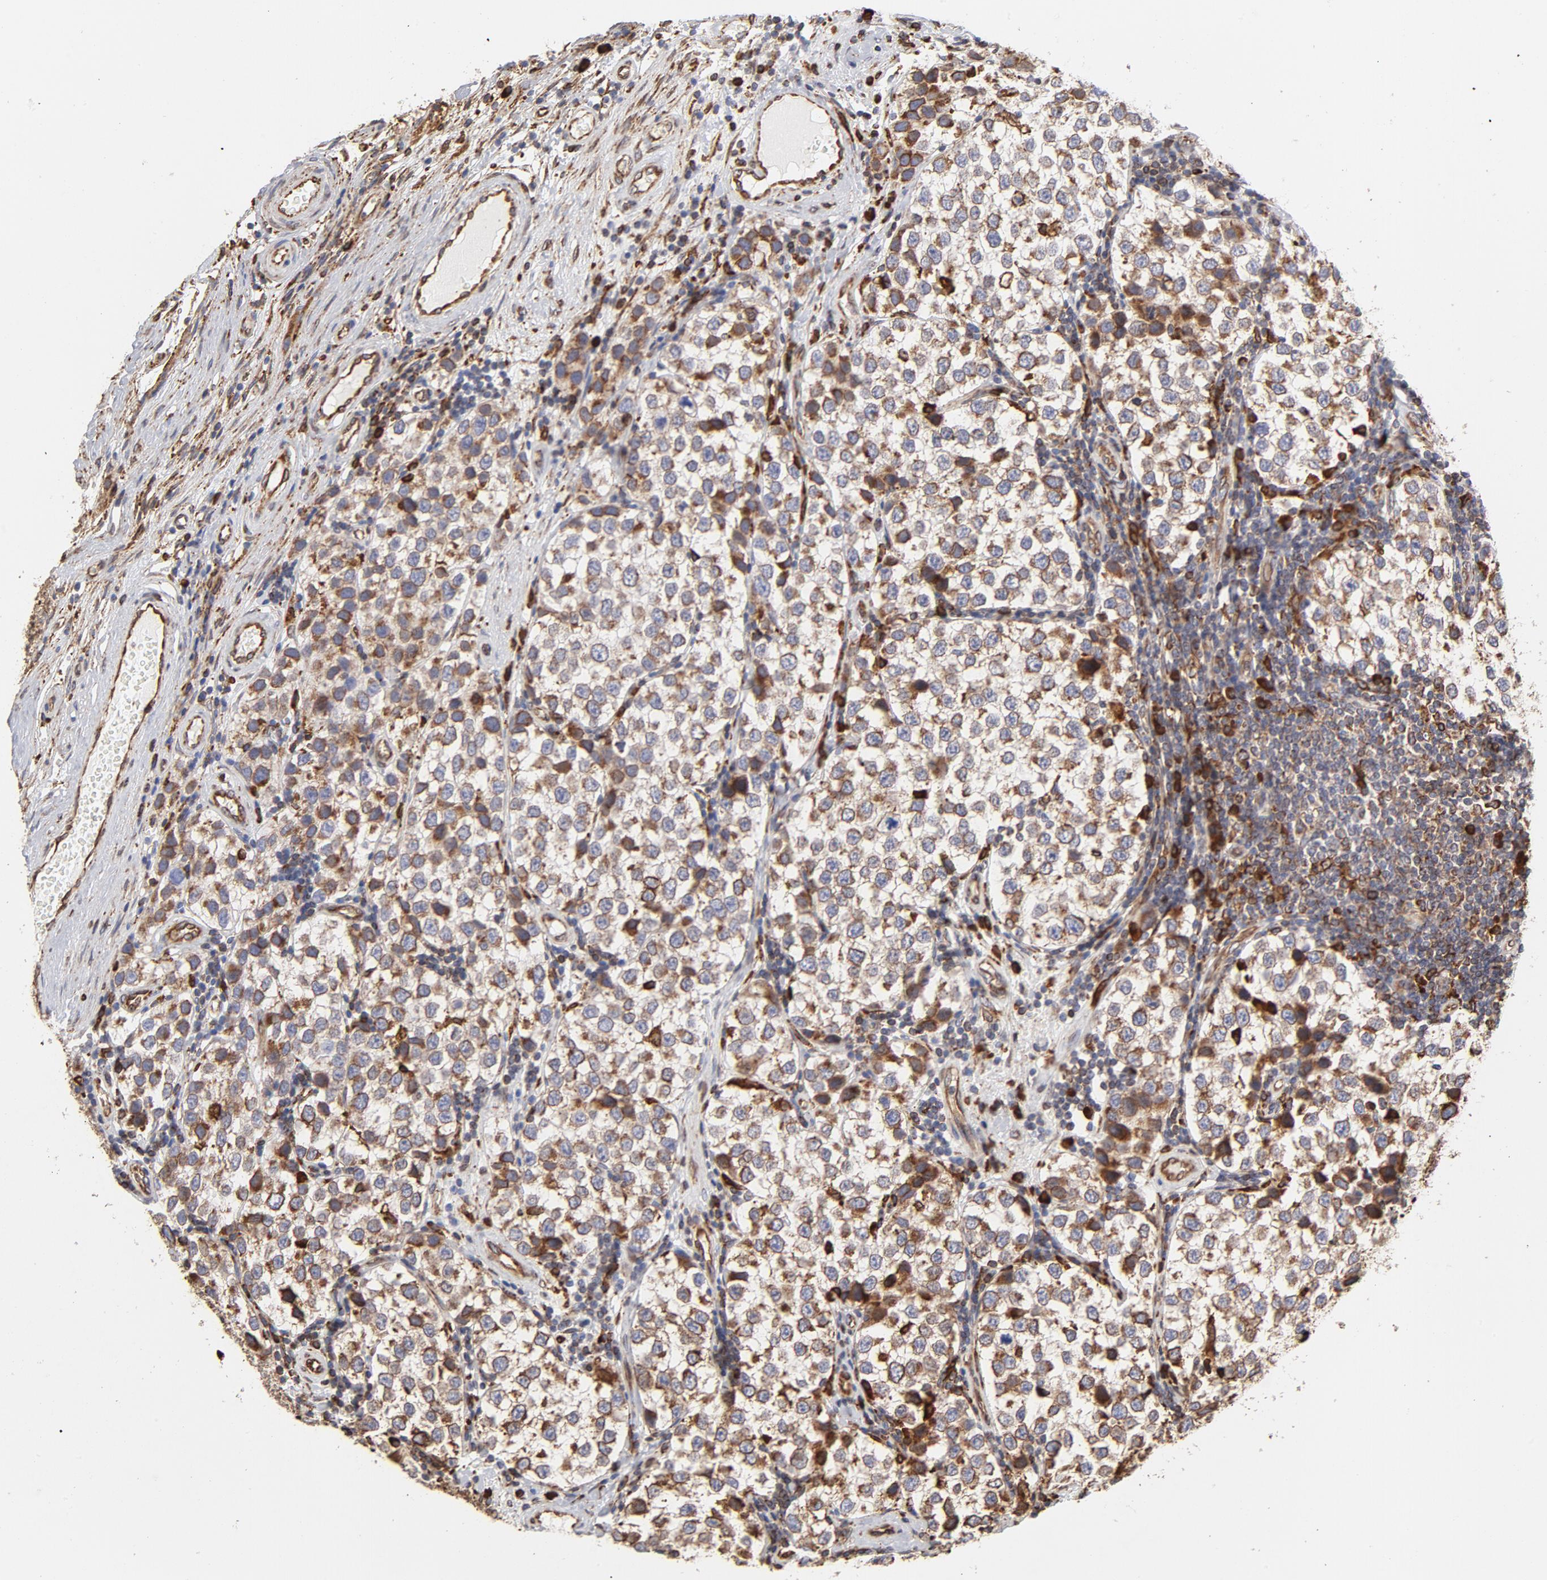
{"staining": {"intensity": "strong", "quantity": "25%-75%", "location": "cytoplasmic/membranous"}, "tissue": "testis cancer", "cell_type": "Tumor cells", "image_type": "cancer", "snomed": [{"axis": "morphology", "description": "Seminoma, NOS"}, {"axis": "topography", "description": "Testis"}], "caption": "Brown immunohistochemical staining in seminoma (testis) reveals strong cytoplasmic/membranous expression in about 25%-75% of tumor cells. (DAB IHC, brown staining for protein, blue staining for nuclei).", "gene": "CANX", "patient": {"sex": "male", "age": 39}}